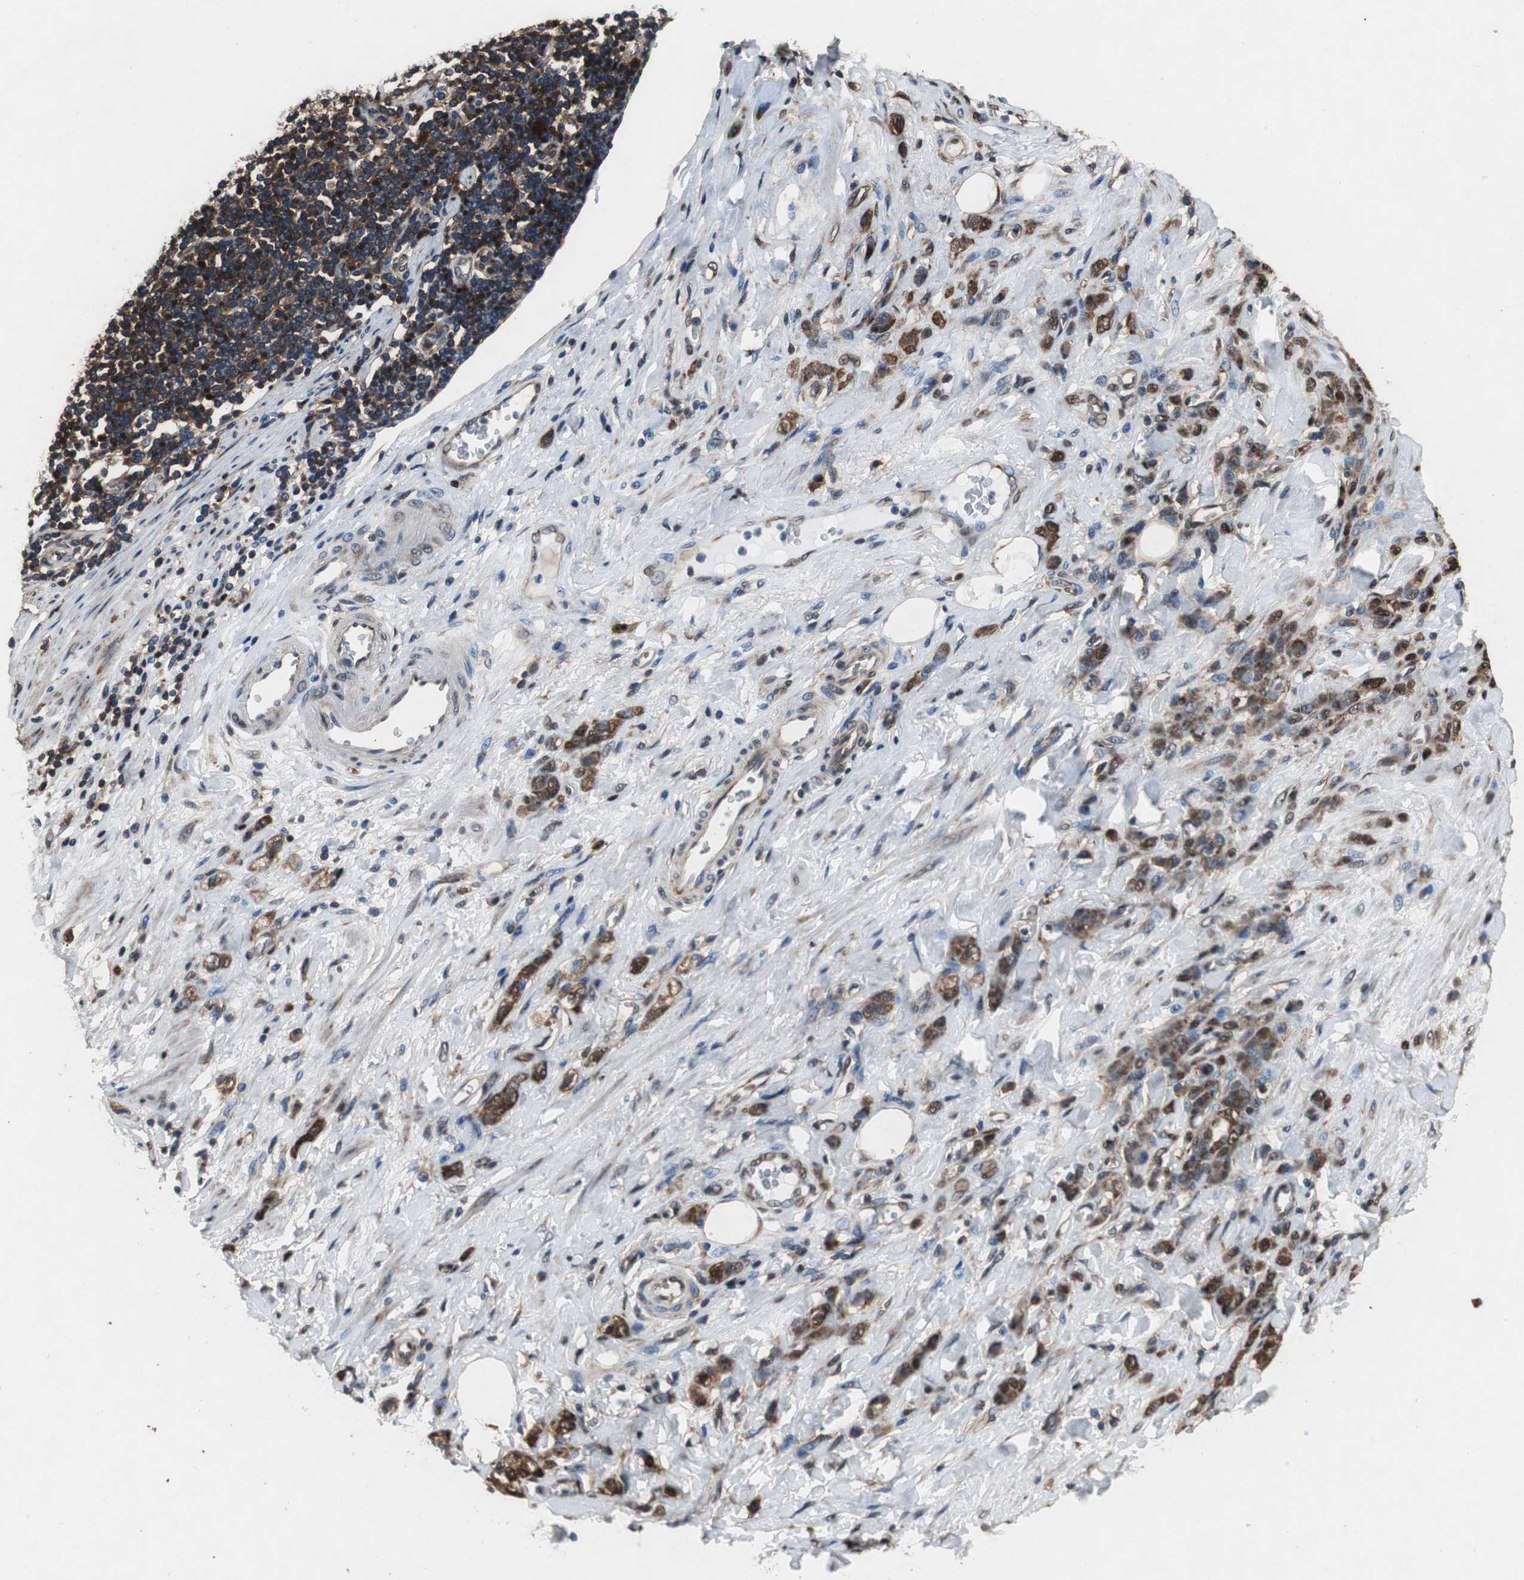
{"staining": {"intensity": "strong", "quantity": ">75%", "location": "cytoplasmic/membranous,nuclear"}, "tissue": "stomach cancer", "cell_type": "Tumor cells", "image_type": "cancer", "snomed": [{"axis": "morphology", "description": "Adenocarcinoma, NOS"}, {"axis": "topography", "description": "Stomach"}], "caption": "Stomach cancer stained for a protein displays strong cytoplasmic/membranous and nuclear positivity in tumor cells.", "gene": "RPL35", "patient": {"sex": "male", "age": 82}}